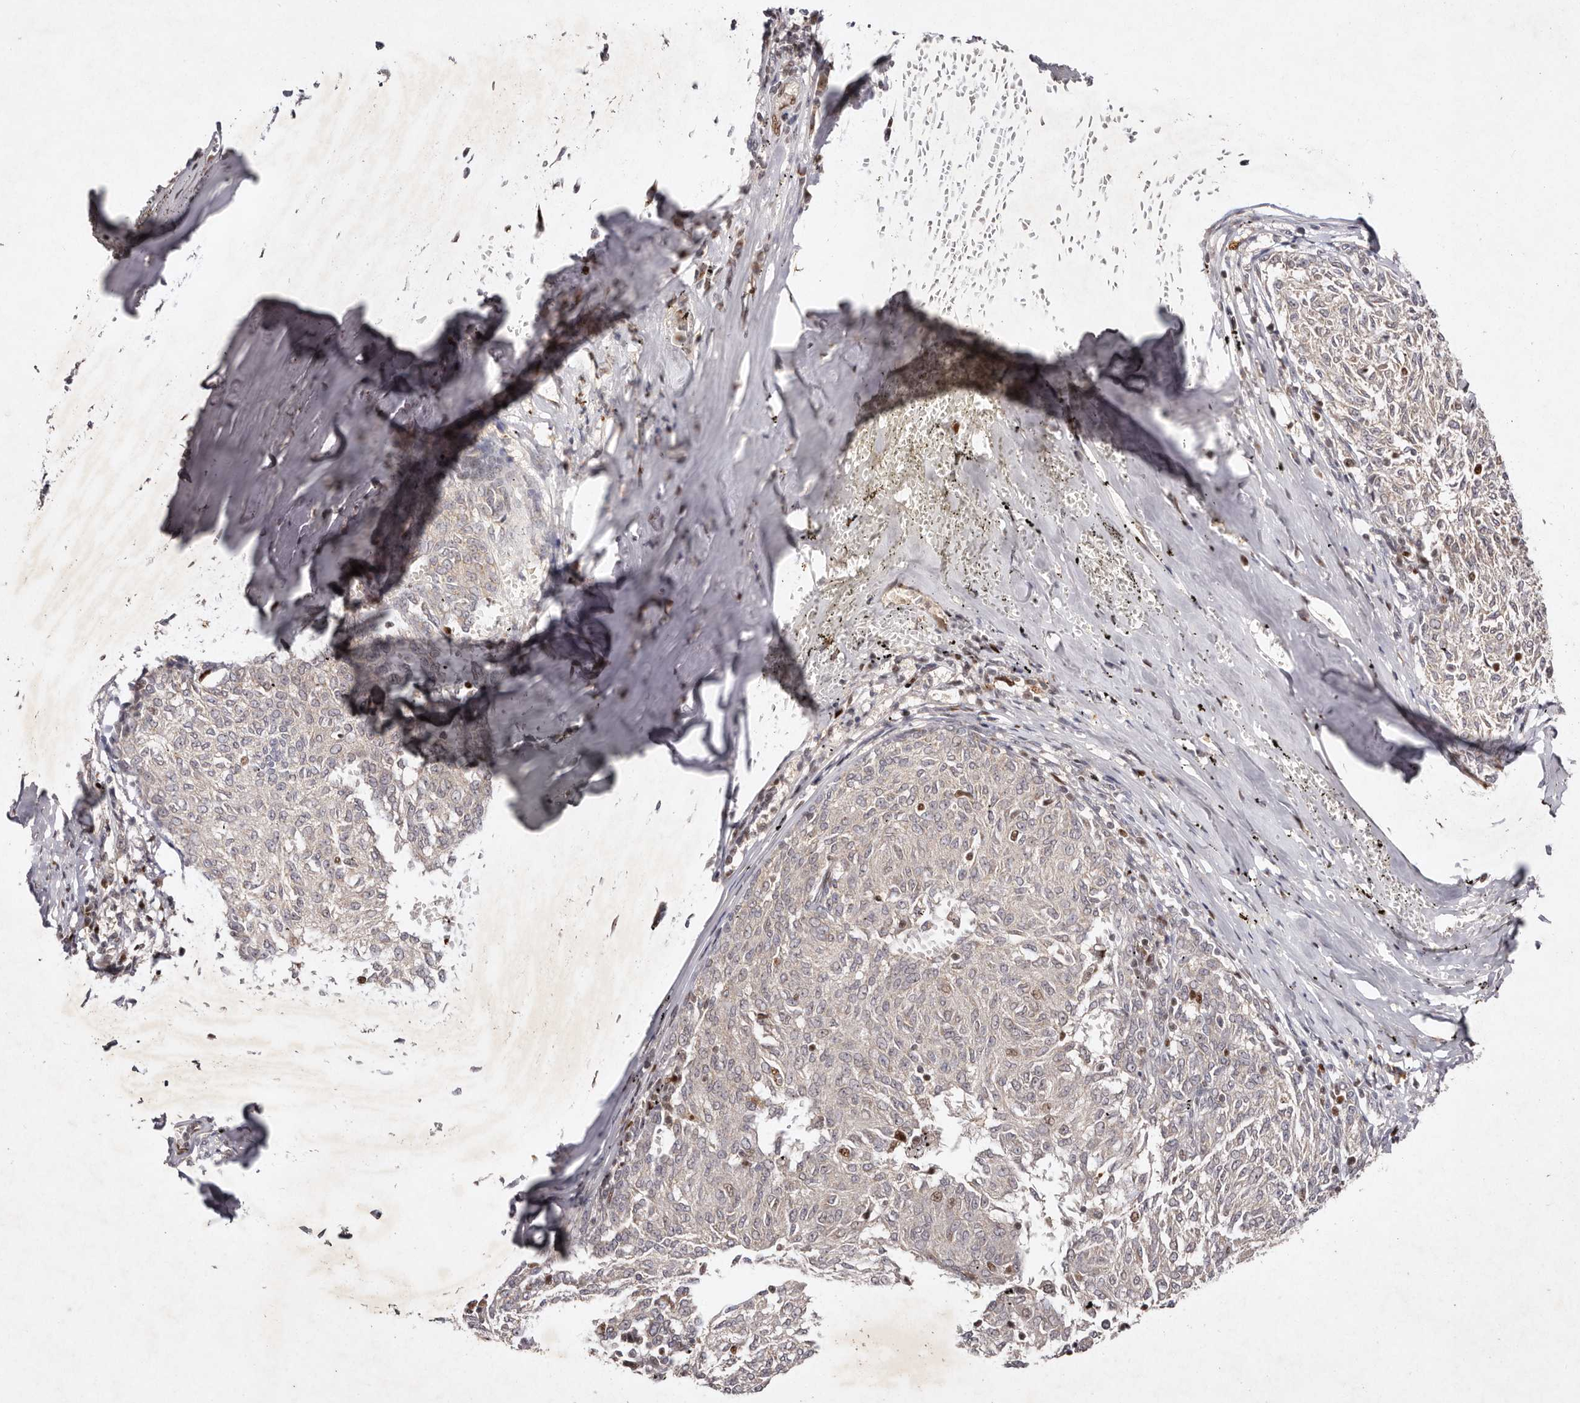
{"staining": {"intensity": "negative", "quantity": "none", "location": "none"}, "tissue": "melanoma", "cell_type": "Tumor cells", "image_type": "cancer", "snomed": [{"axis": "morphology", "description": "Malignant melanoma, NOS"}, {"axis": "topography", "description": "Skin"}], "caption": "IHC micrograph of human malignant melanoma stained for a protein (brown), which displays no staining in tumor cells.", "gene": "KLF7", "patient": {"sex": "female", "age": 72}}